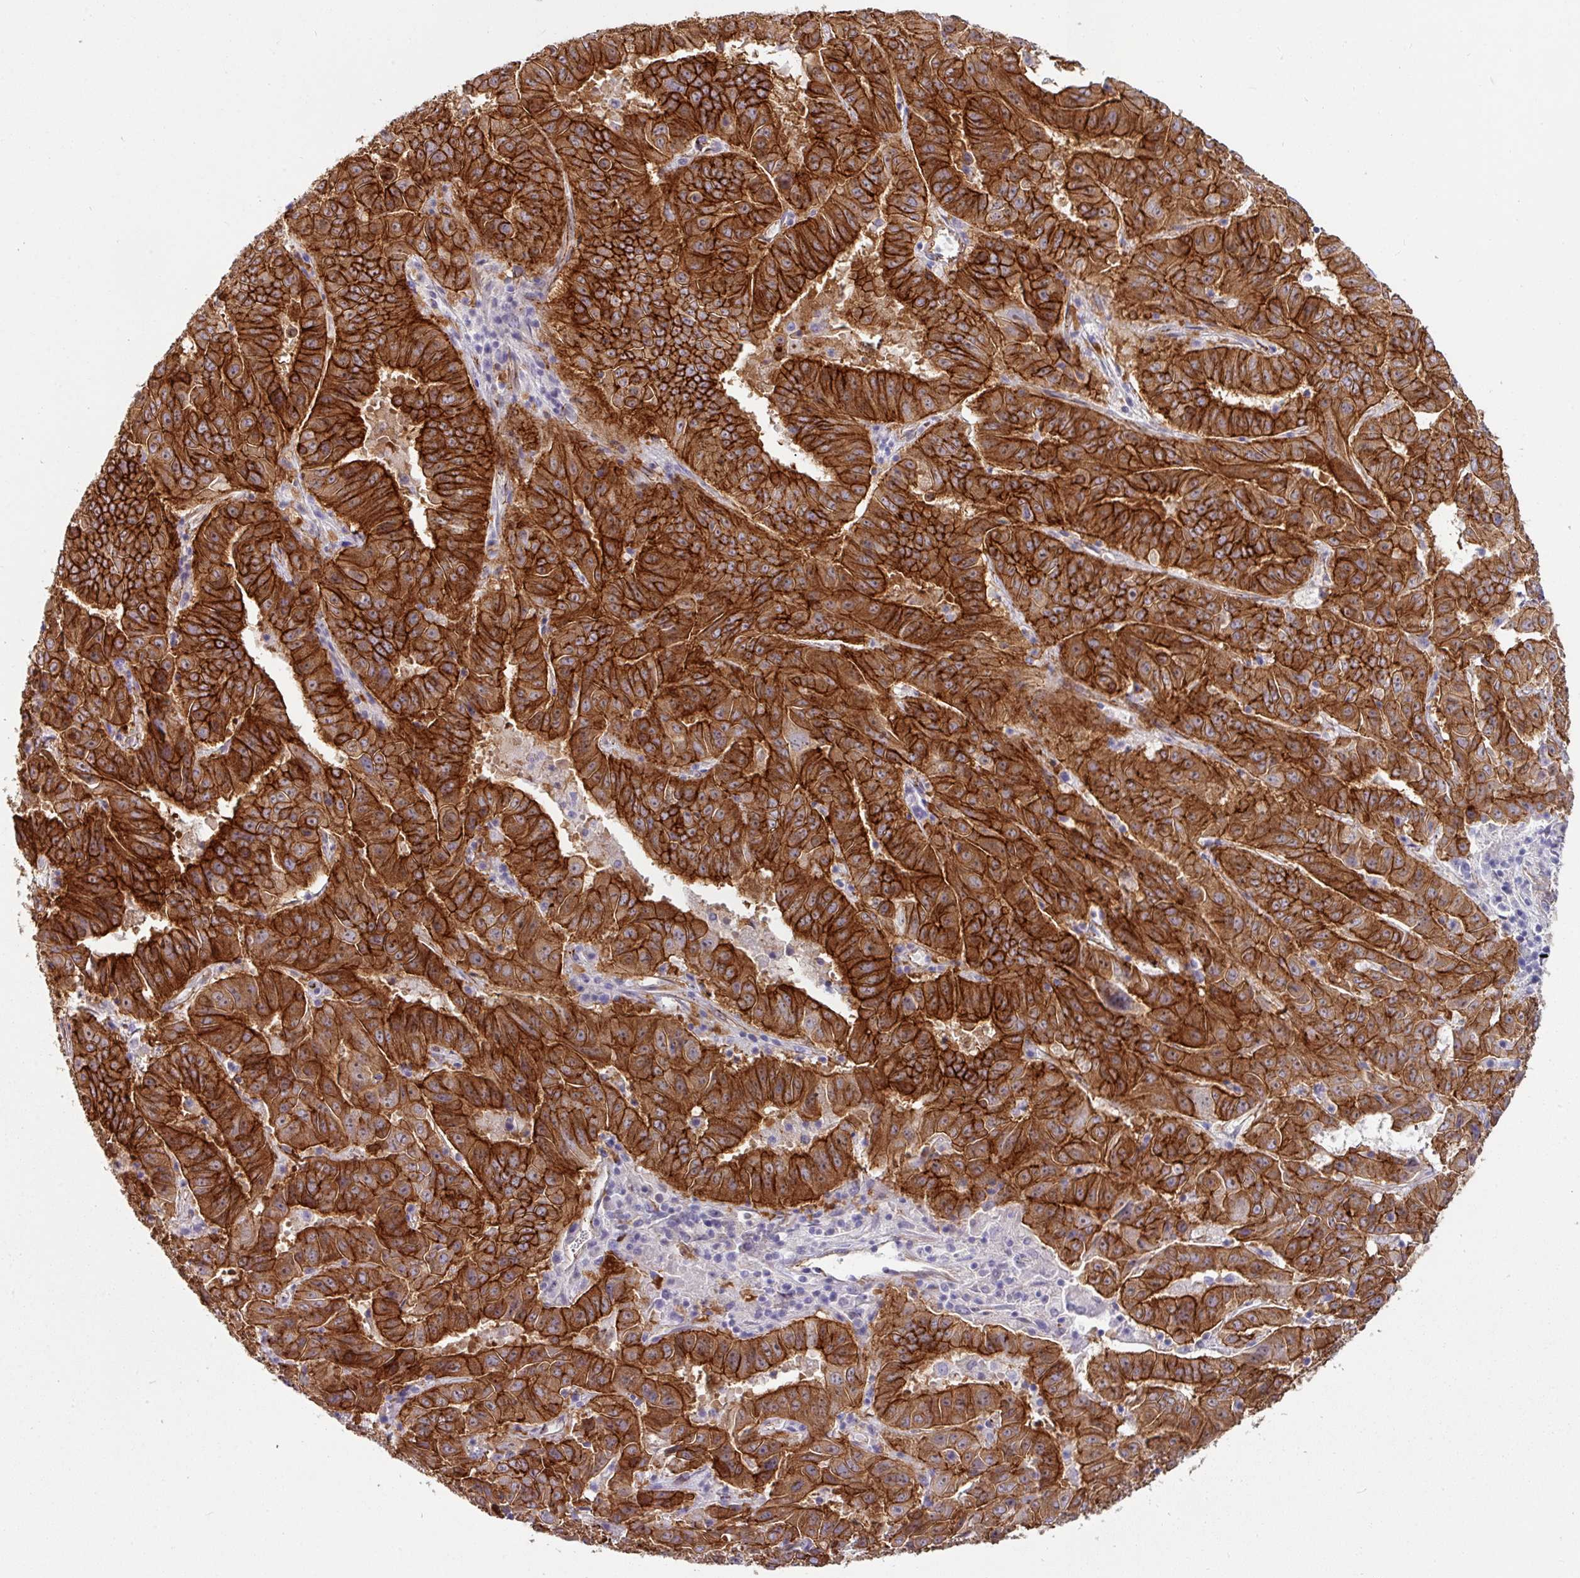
{"staining": {"intensity": "strong", "quantity": ">75%", "location": "cytoplasmic/membranous"}, "tissue": "pancreatic cancer", "cell_type": "Tumor cells", "image_type": "cancer", "snomed": [{"axis": "morphology", "description": "Adenocarcinoma, NOS"}, {"axis": "topography", "description": "Pancreas"}], "caption": "Human pancreatic adenocarcinoma stained for a protein (brown) exhibits strong cytoplasmic/membranous positive positivity in approximately >75% of tumor cells.", "gene": "JUP", "patient": {"sex": "male", "age": 63}}